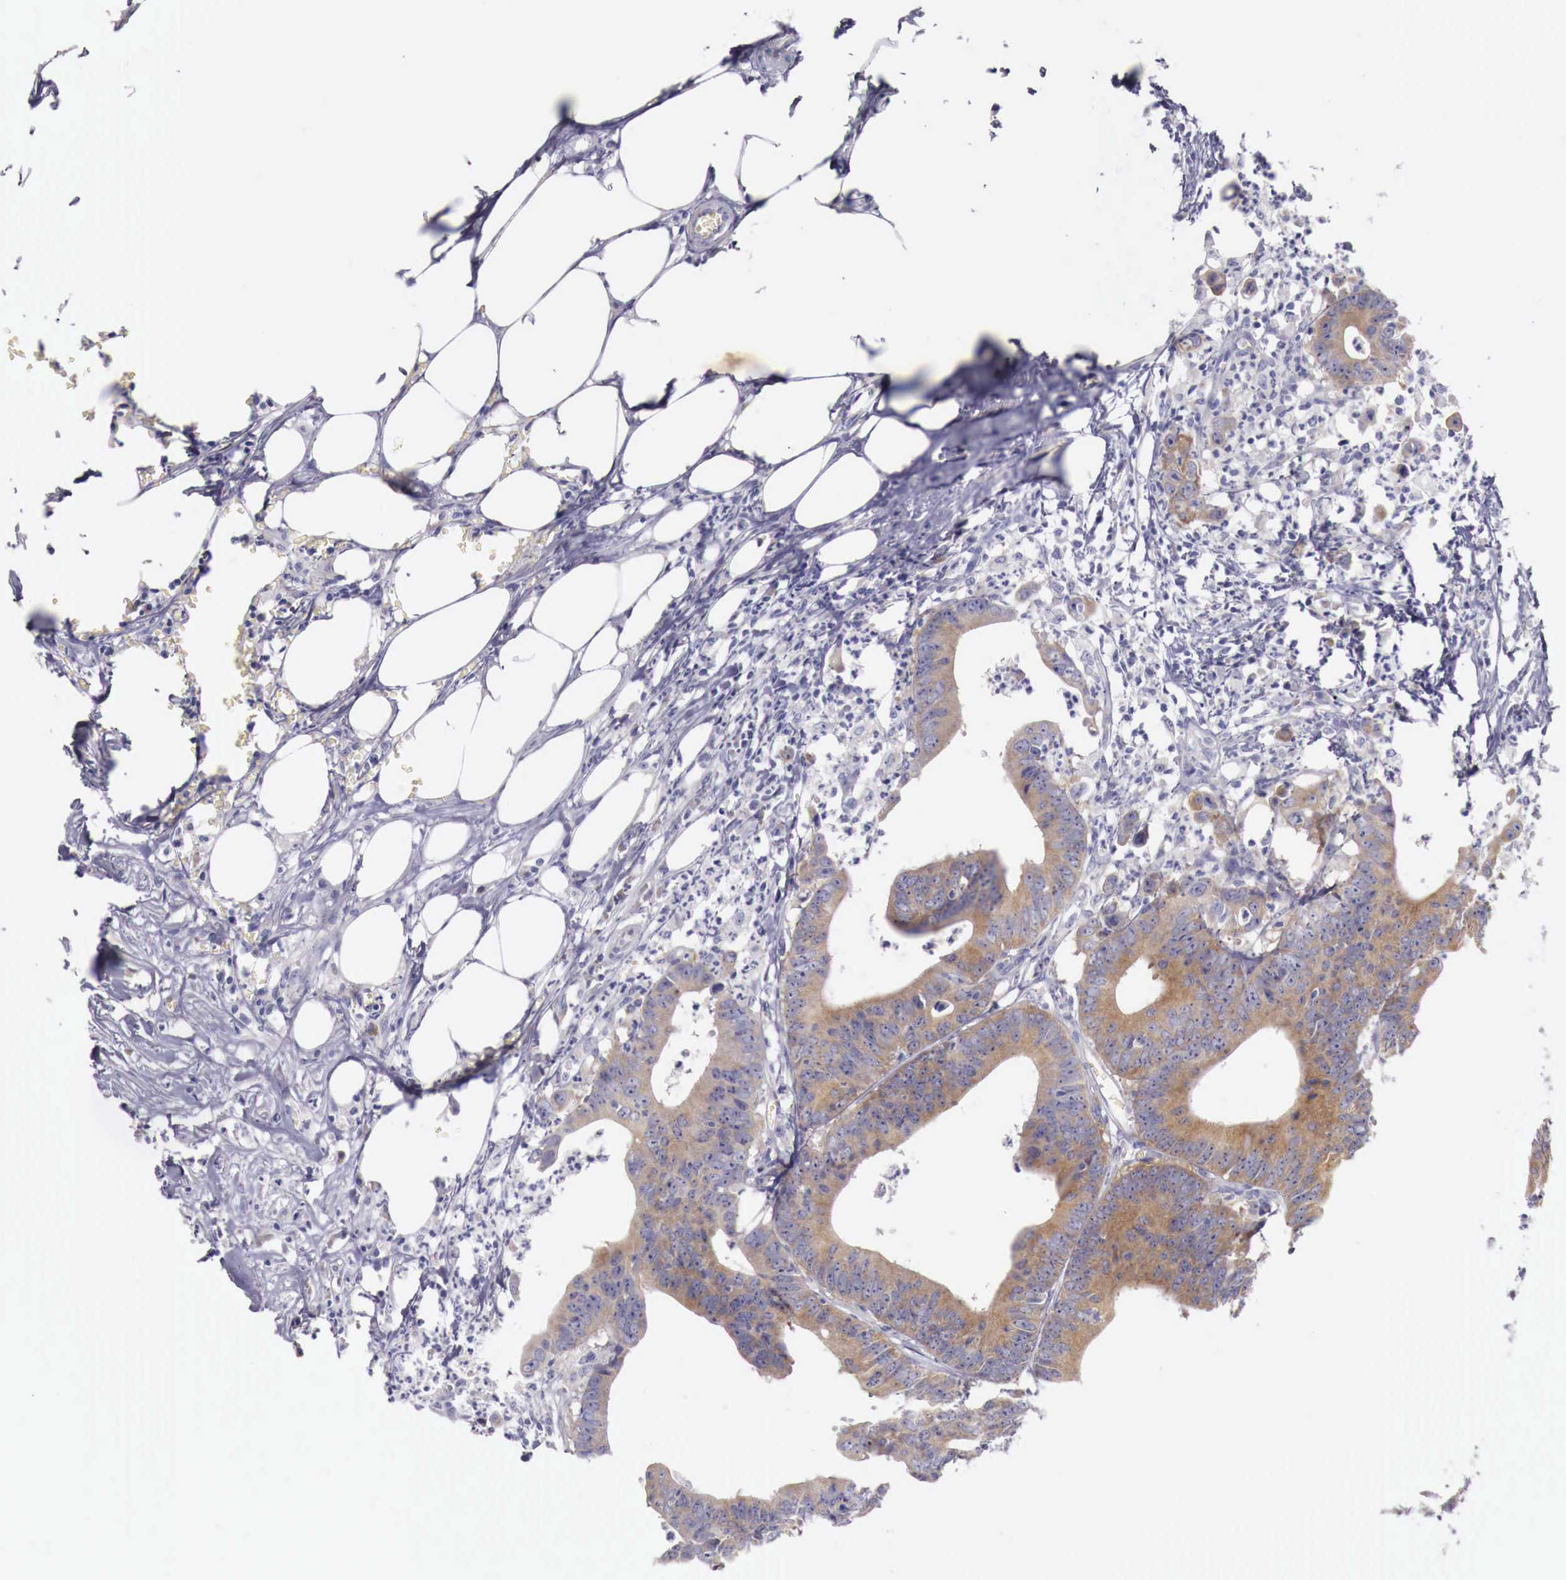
{"staining": {"intensity": "weak", "quantity": ">75%", "location": "cytoplasmic/membranous"}, "tissue": "colorectal cancer", "cell_type": "Tumor cells", "image_type": "cancer", "snomed": [{"axis": "morphology", "description": "Adenocarcinoma, NOS"}, {"axis": "topography", "description": "Colon"}], "caption": "Human colorectal cancer stained with a protein marker demonstrates weak staining in tumor cells.", "gene": "NREP", "patient": {"sex": "male", "age": 55}}